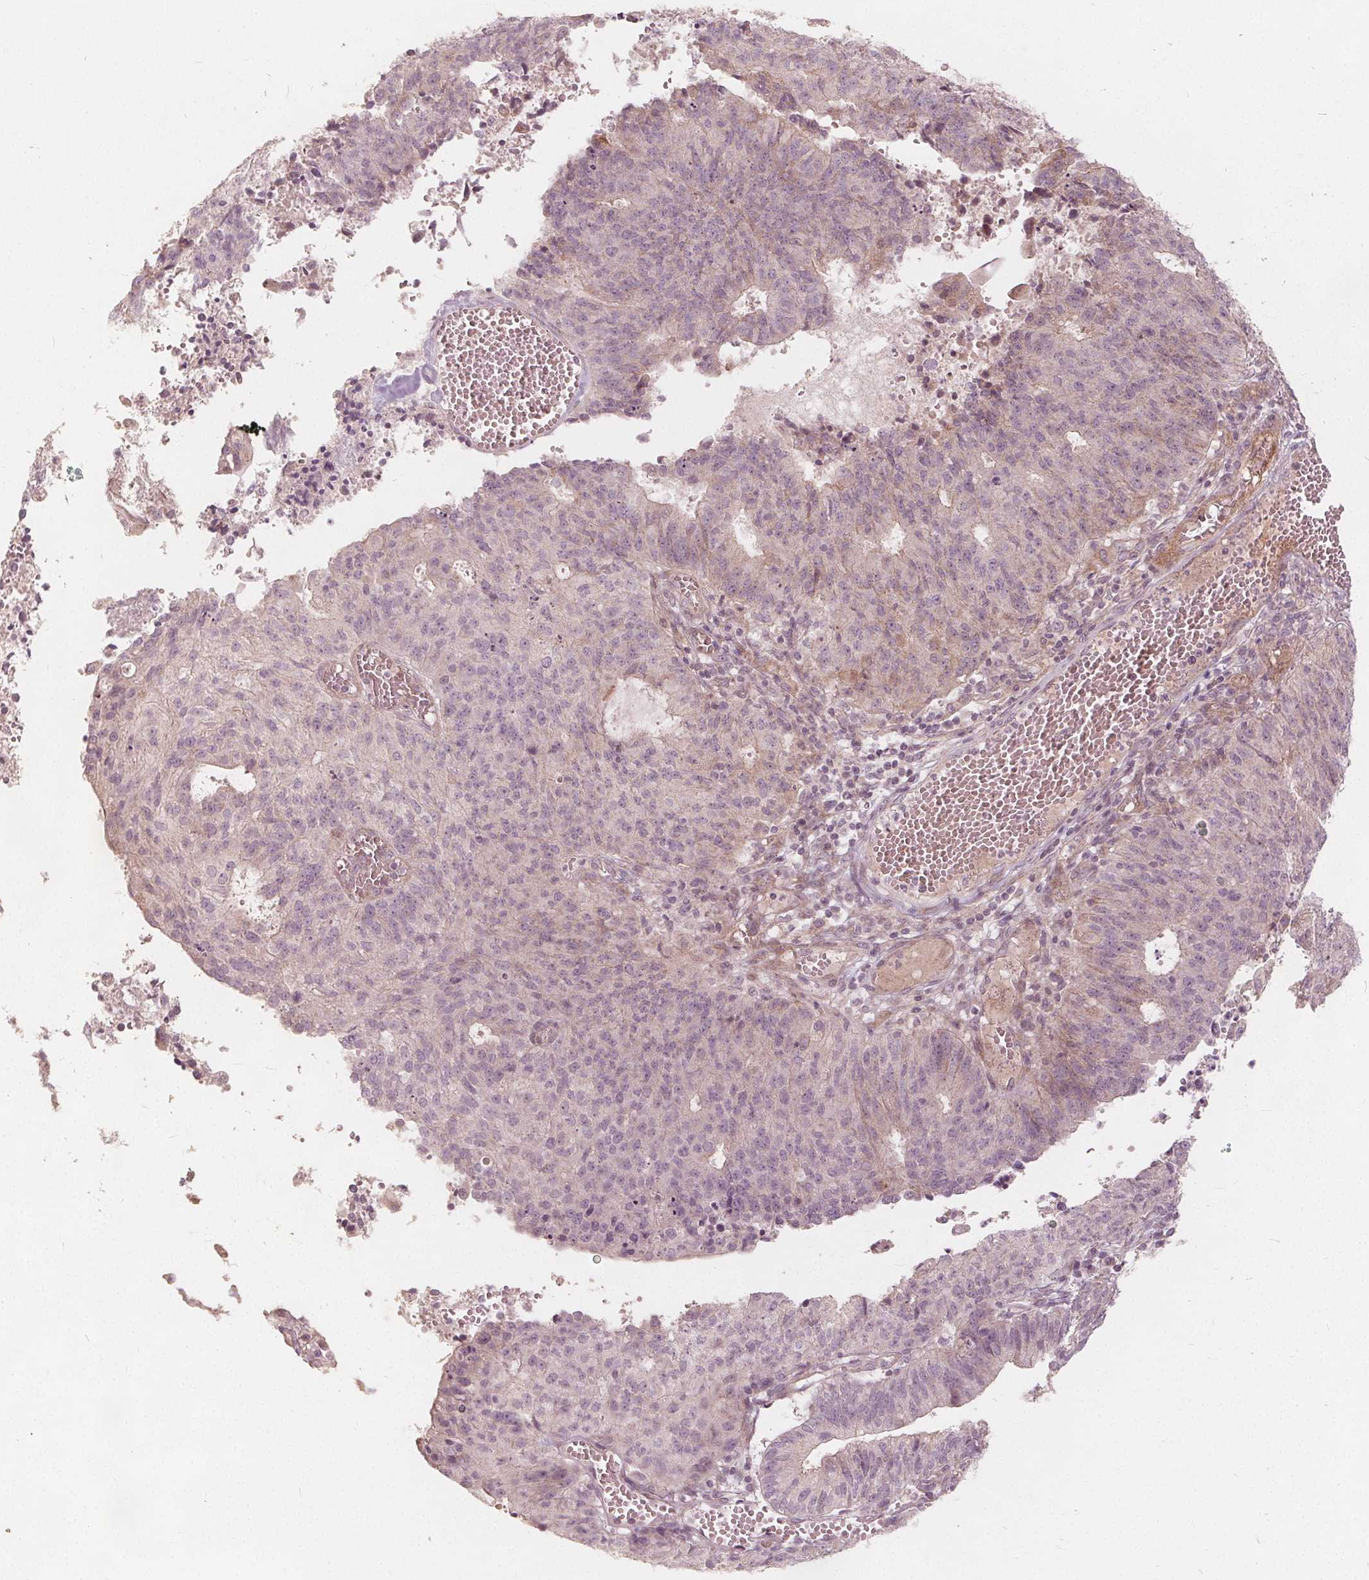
{"staining": {"intensity": "negative", "quantity": "none", "location": "none"}, "tissue": "endometrial cancer", "cell_type": "Tumor cells", "image_type": "cancer", "snomed": [{"axis": "morphology", "description": "Adenocarcinoma, NOS"}, {"axis": "topography", "description": "Endometrium"}], "caption": "High magnification brightfield microscopy of adenocarcinoma (endometrial) stained with DAB (3,3'-diaminobenzidine) (brown) and counterstained with hematoxylin (blue): tumor cells show no significant expression.", "gene": "PTPRT", "patient": {"sex": "female", "age": 82}}